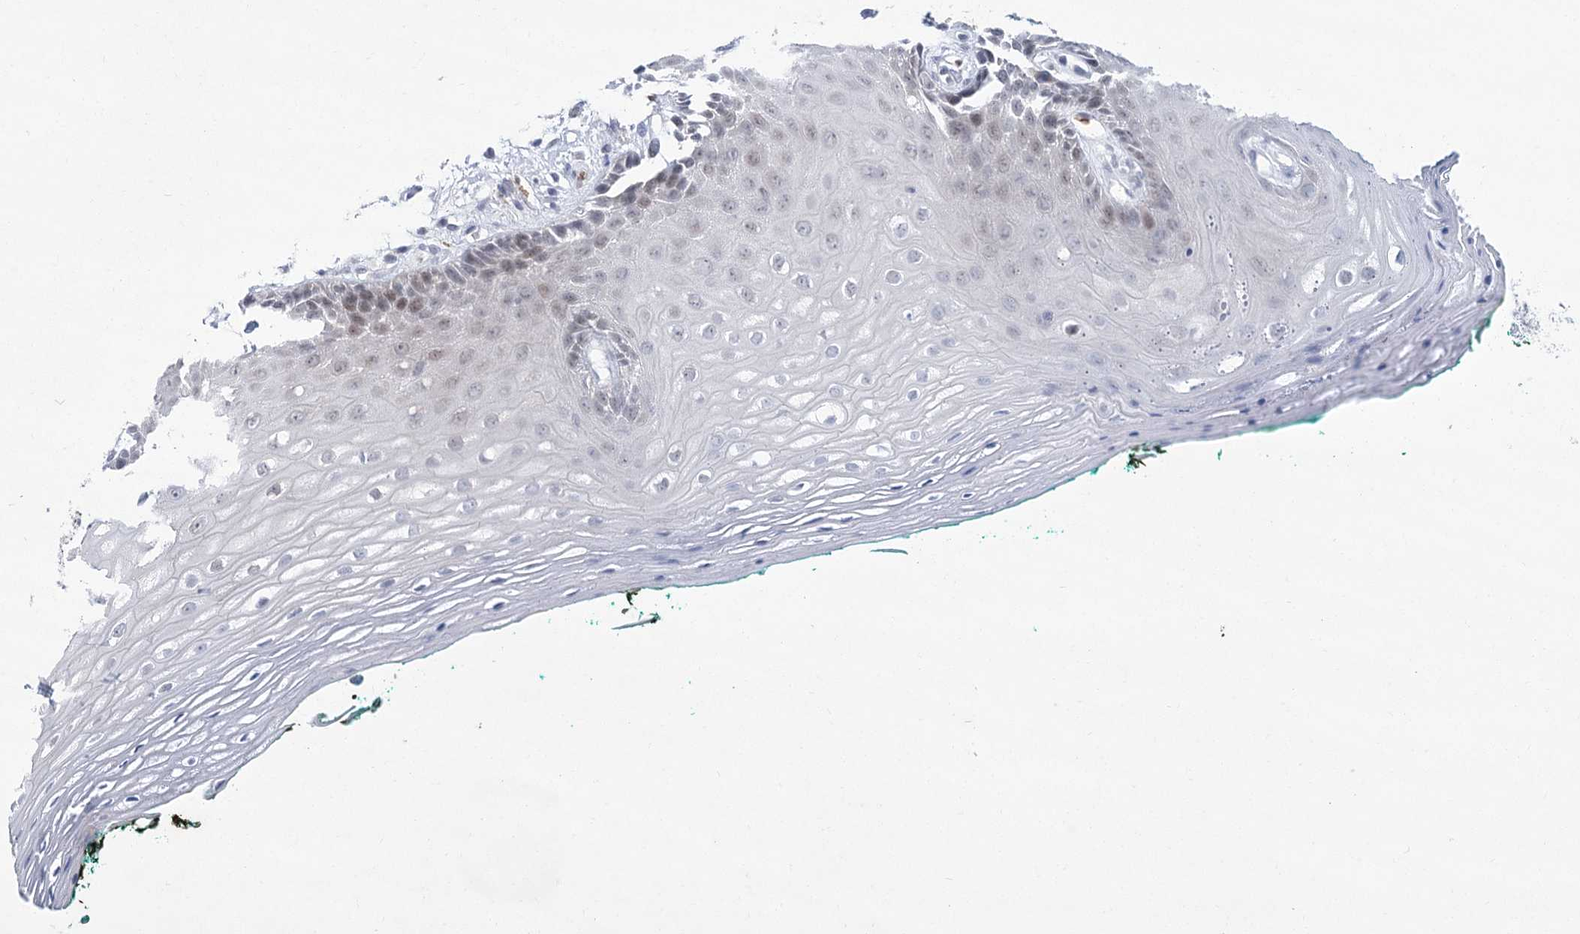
{"staining": {"intensity": "weak", "quantity": "<25%", "location": "nuclear"}, "tissue": "oral mucosa", "cell_type": "Squamous epithelial cells", "image_type": "normal", "snomed": [{"axis": "morphology", "description": "Normal tissue, NOS"}, {"axis": "topography", "description": "Skeletal muscle"}, {"axis": "topography", "description": "Oral tissue"}, {"axis": "topography", "description": "Peripheral nerve tissue"}], "caption": "An IHC photomicrograph of unremarkable oral mucosa is shown. There is no staining in squamous epithelial cells of oral mucosa. (Stains: DAB immunohistochemistry (IHC) with hematoxylin counter stain, Microscopy: brightfield microscopy at high magnification).", "gene": "NSMCE4A", "patient": {"sex": "female", "age": 84}}